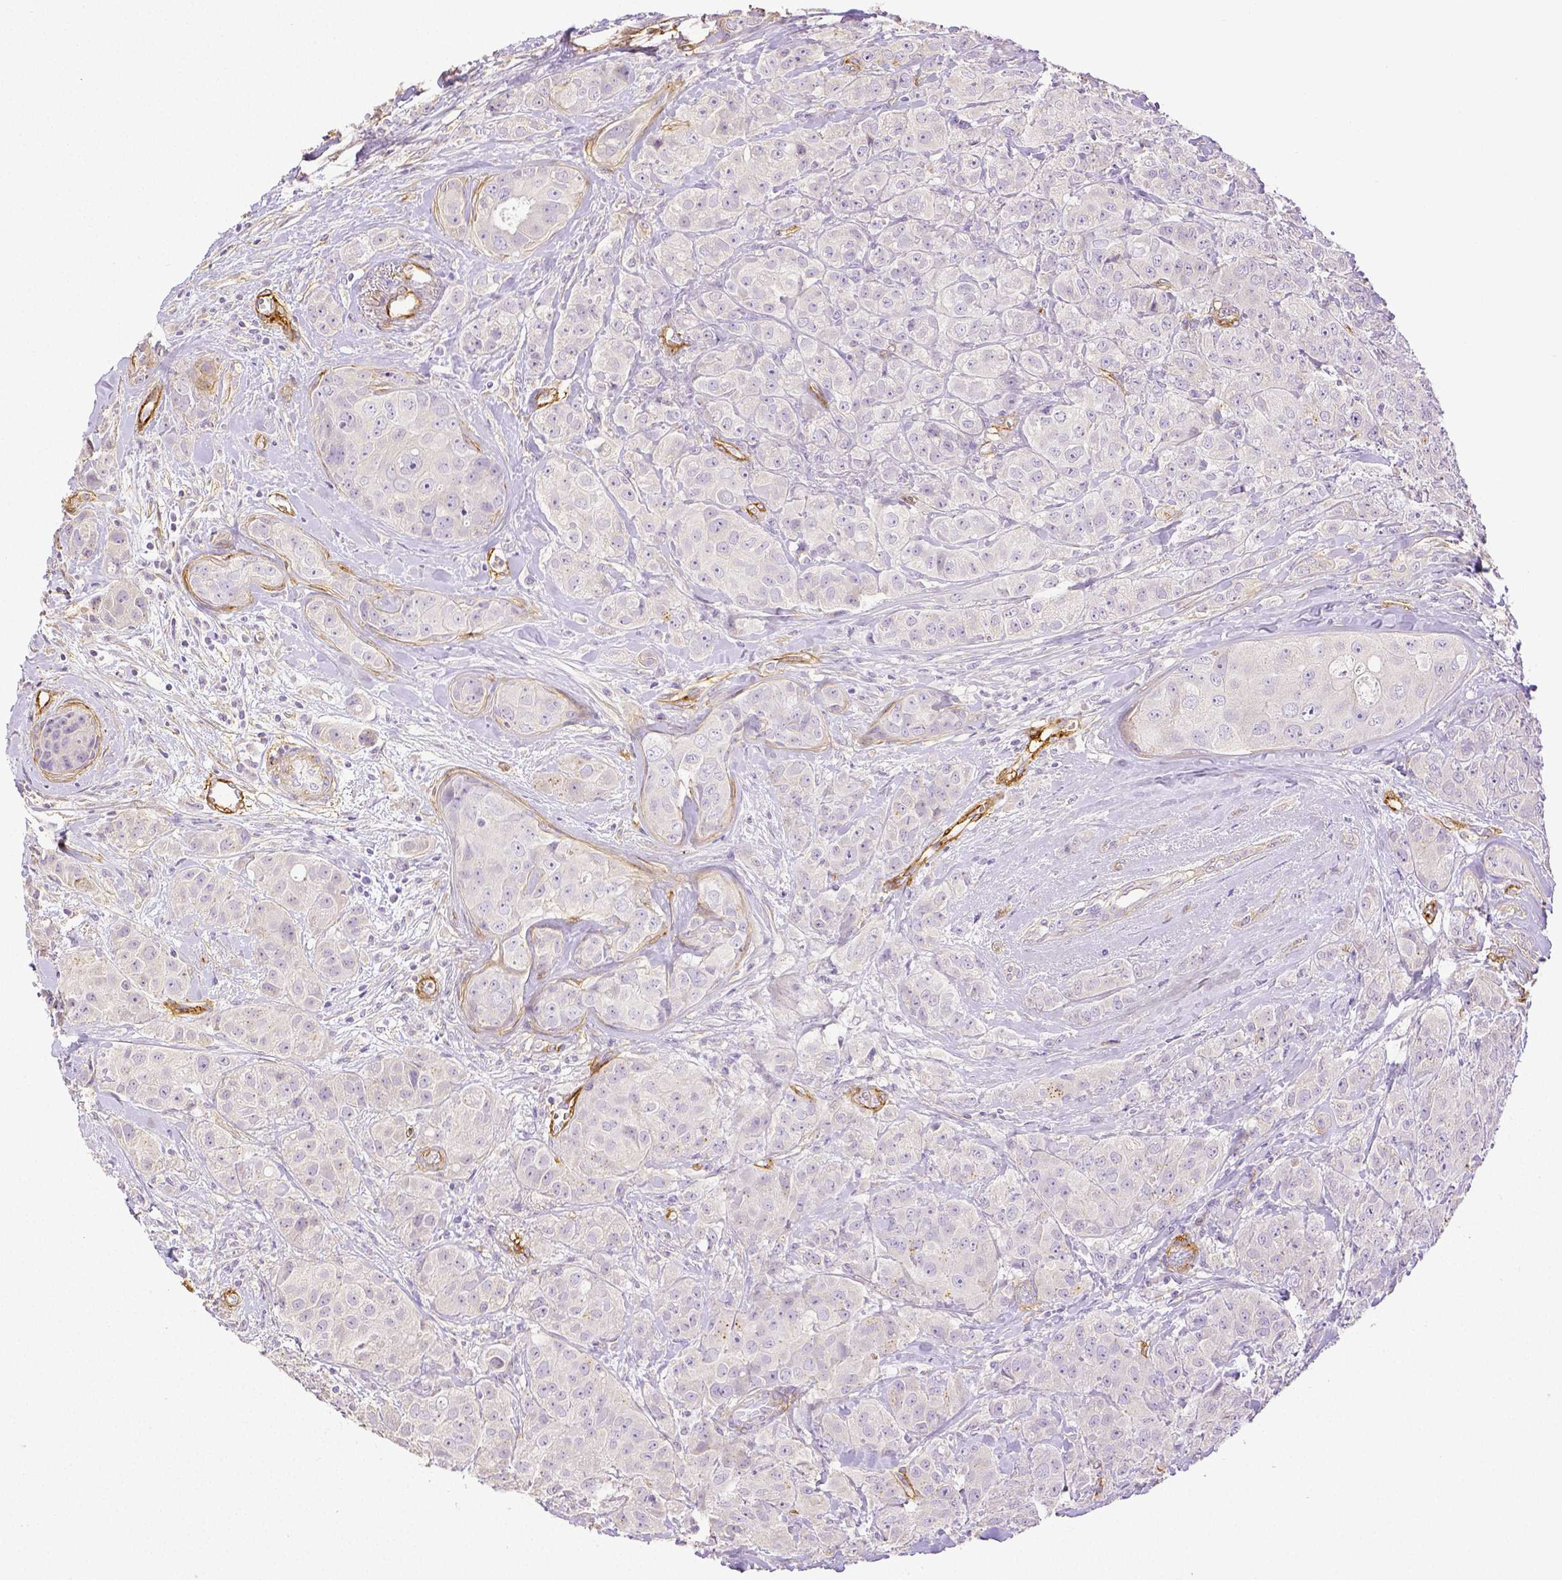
{"staining": {"intensity": "negative", "quantity": "none", "location": "none"}, "tissue": "breast cancer", "cell_type": "Tumor cells", "image_type": "cancer", "snomed": [{"axis": "morphology", "description": "Duct carcinoma"}, {"axis": "topography", "description": "Breast"}], "caption": "Immunohistochemical staining of breast infiltrating ductal carcinoma demonstrates no significant expression in tumor cells. (DAB (3,3'-diaminobenzidine) immunohistochemistry (IHC) visualized using brightfield microscopy, high magnification).", "gene": "THY1", "patient": {"sex": "female", "age": 43}}